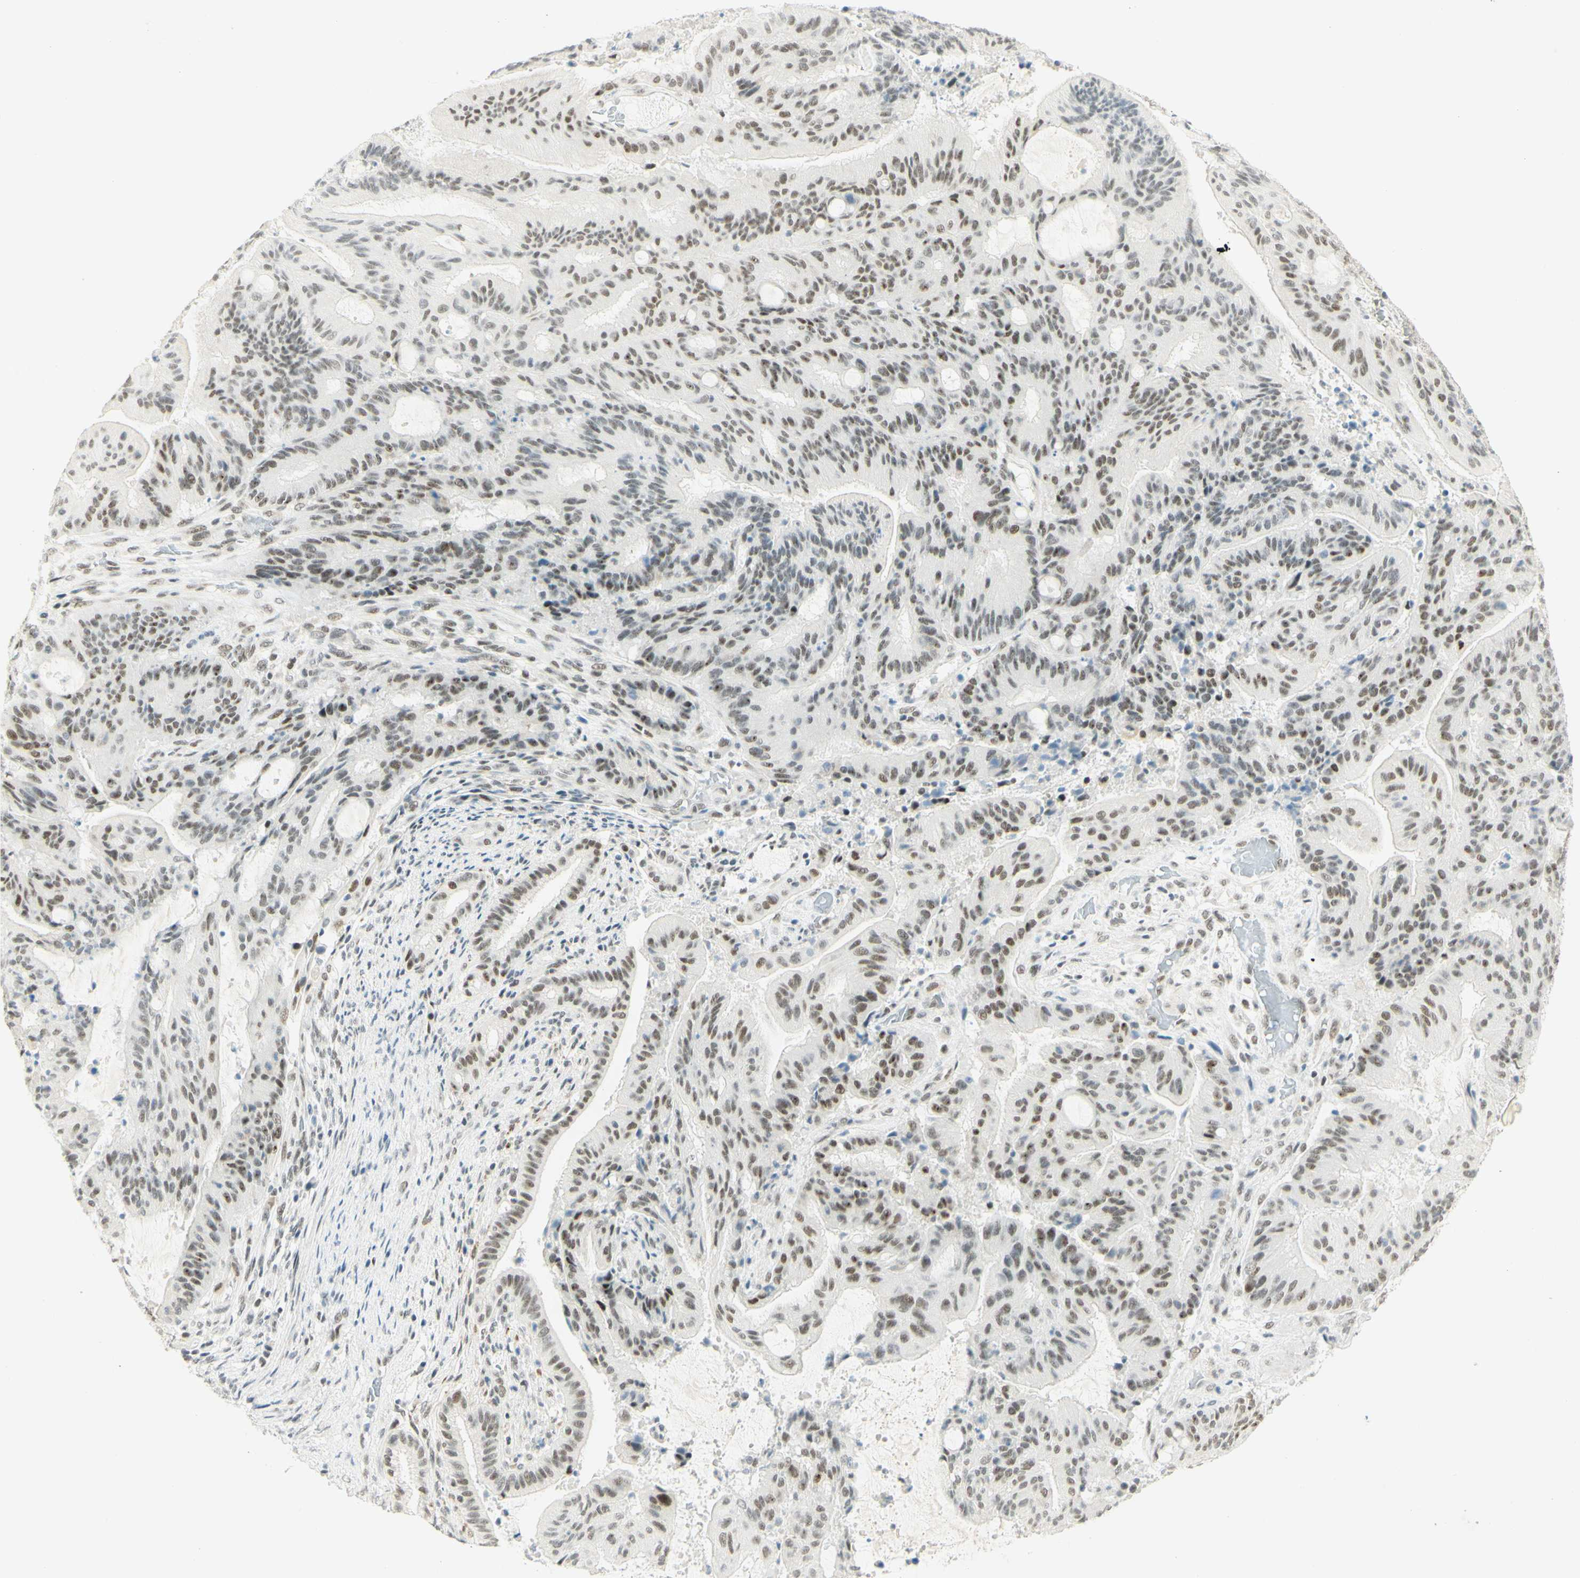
{"staining": {"intensity": "weak", "quantity": ">75%", "location": "nuclear"}, "tissue": "liver cancer", "cell_type": "Tumor cells", "image_type": "cancer", "snomed": [{"axis": "morphology", "description": "Cholangiocarcinoma"}, {"axis": "topography", "description": "Liver"}], "caption": "Tumor cells demonstrate low levels of weak nuclear positivity in about >75% of cells in human liver cancer (cholangiocarcinoma).", "gene": "PMS2", "patient": {"sex": "female", "age": 73}}